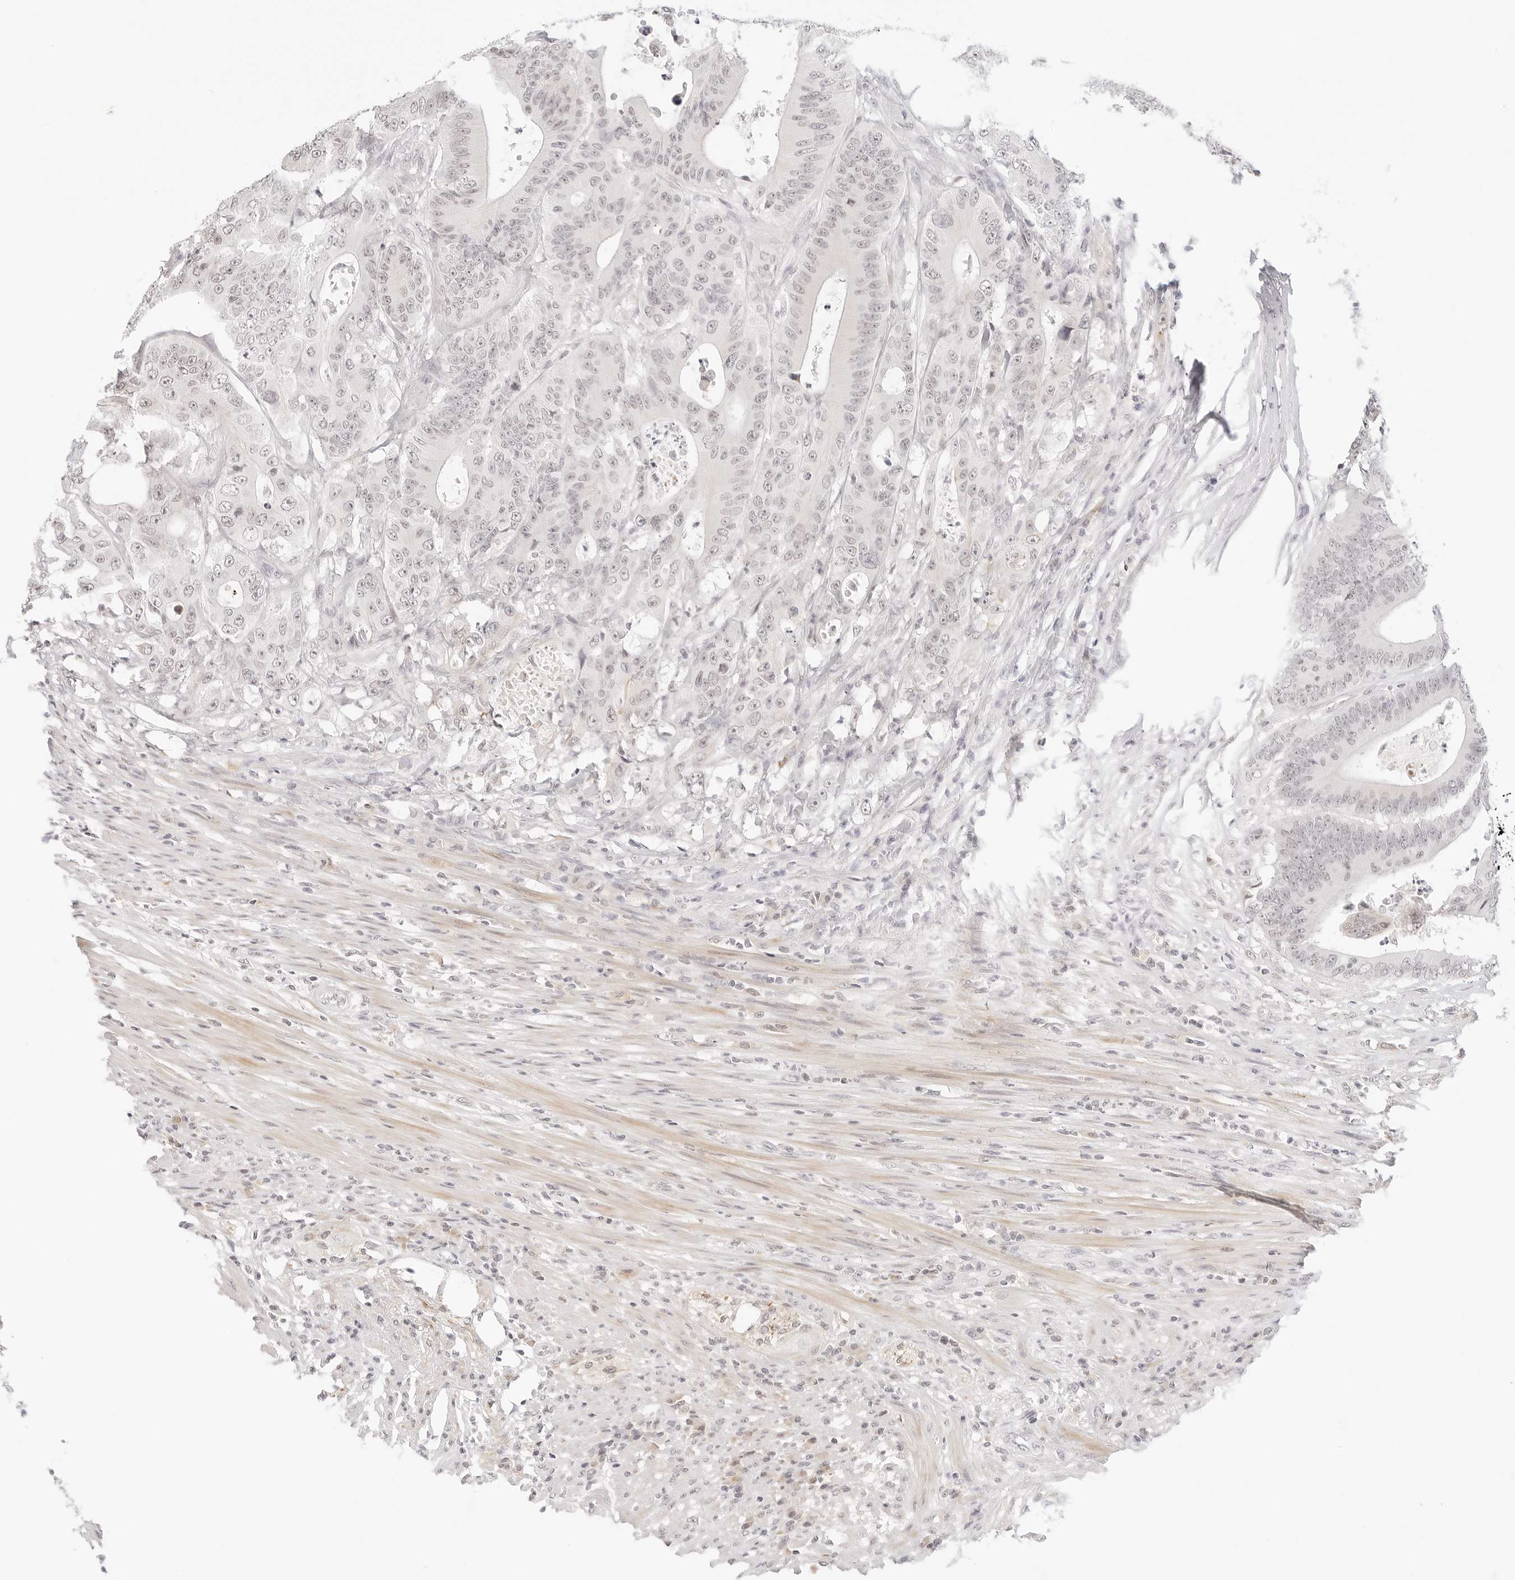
{"staining": {"intensity": "negative", "quantity": "none", "location": "none"}, "tissue": "colorectal cancer", "cell_type": "Tumor cells", "image_type": "cancer", "snomed": [{"axis": "morphology", "description": "Adenocarcinoma, NOS"}, {"axis": "topography", "description": "Colon"}], "caption": "This is an immunohistochemistry image of colorectal cancer. There is no expression in tumor cells.", "gene": "XKR4", "patient": {"sex": "male", "age": 83}}